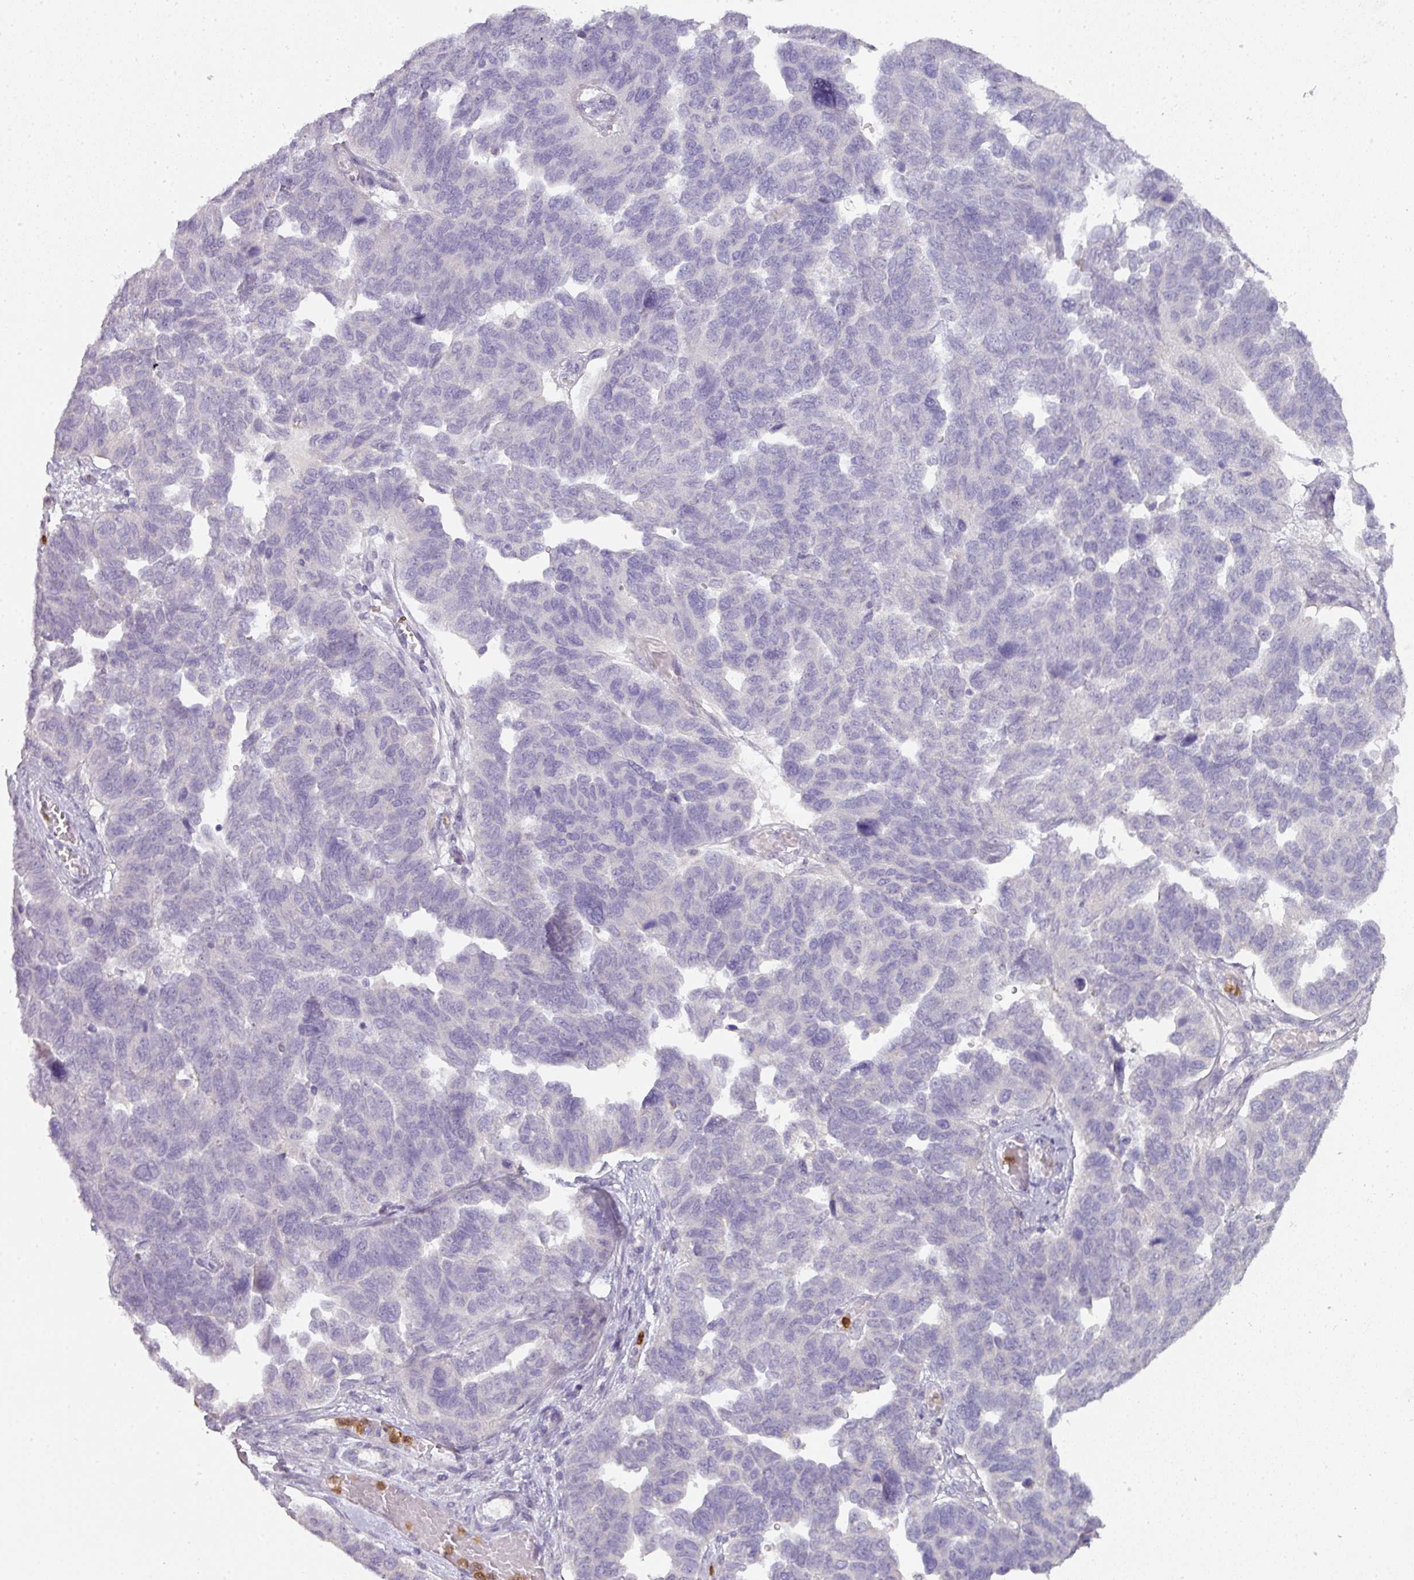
{"staining": {"intensity": "negative", "quantity": "none", "location": "none"}, "tissue": "ovarian cancer", "cell_type": "Tumor cells", "image_type": "cancer", "snomed": [{"axis": "morphology", "description": "Cystadenocarcinoma, serous, NOS"}, {"axis": "topography", "description": "Ovary"}], "caption": "Immunohistochemistry histopathology image of neoplastic tissue: human ovarian serous cystadenocarcinoma stained with DAB (3,3'-diaminobenzidine) exhibits no significant protein expression in tumor cells.", "gene": "HHEX", "patient": {"sex": "female", "age": 64}}